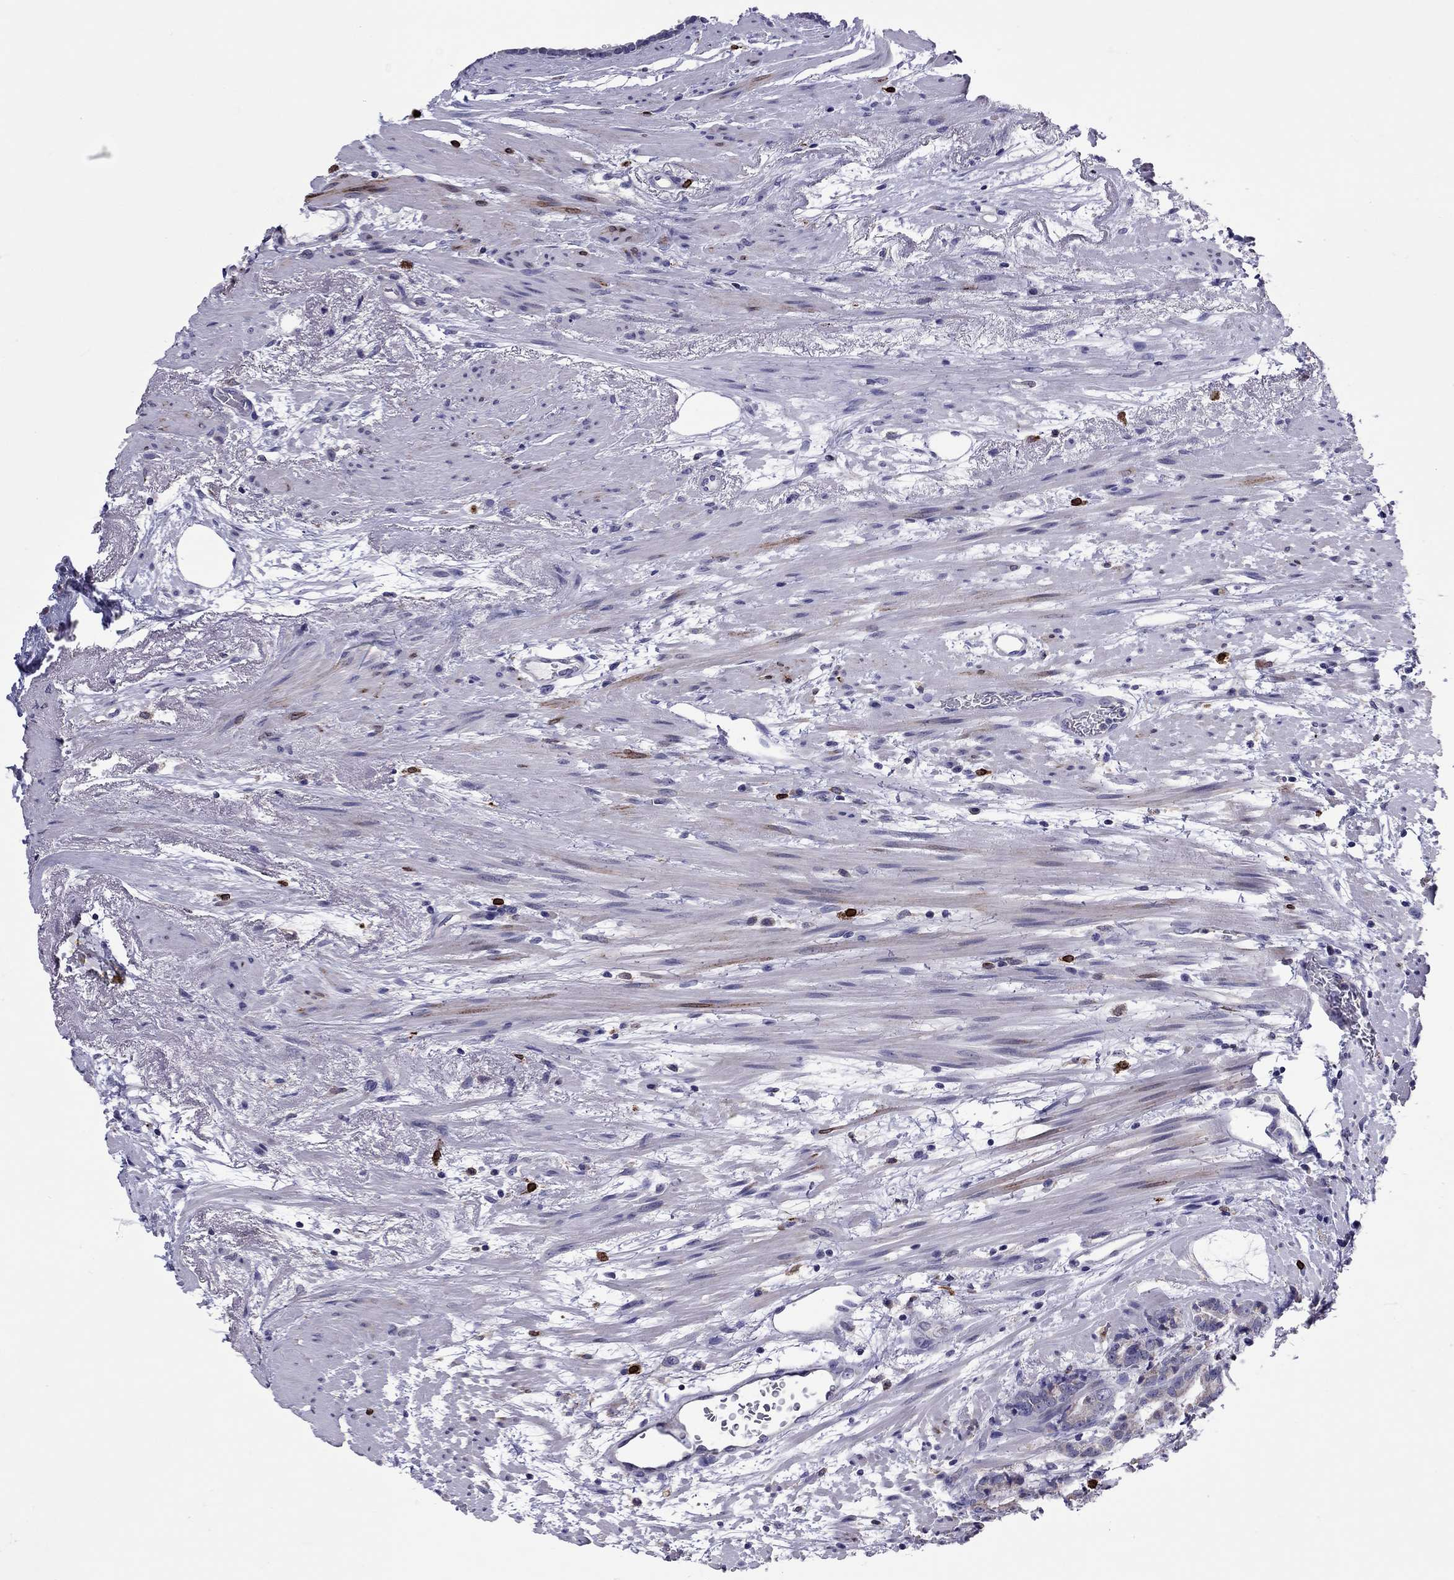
{"staining": {"intensity": "negative", "quantity": "none", "location": "none"}, "tissue": "prostate cancer", "cell_type": "Tumor cells", "image_type": "cancer", "snomed": [{"axis": "morphology", "description": "Adenocarcinoma, NOS"}, {"axis": "topography", "description": "Prostate"}], "caption": "Adenocarcinoma (prostate) was stained to show a protein in brown. There is no significant positivity in tumor cells.", "gene": "ADORA2A", "patient": {"sex": "male", "age": 71}}